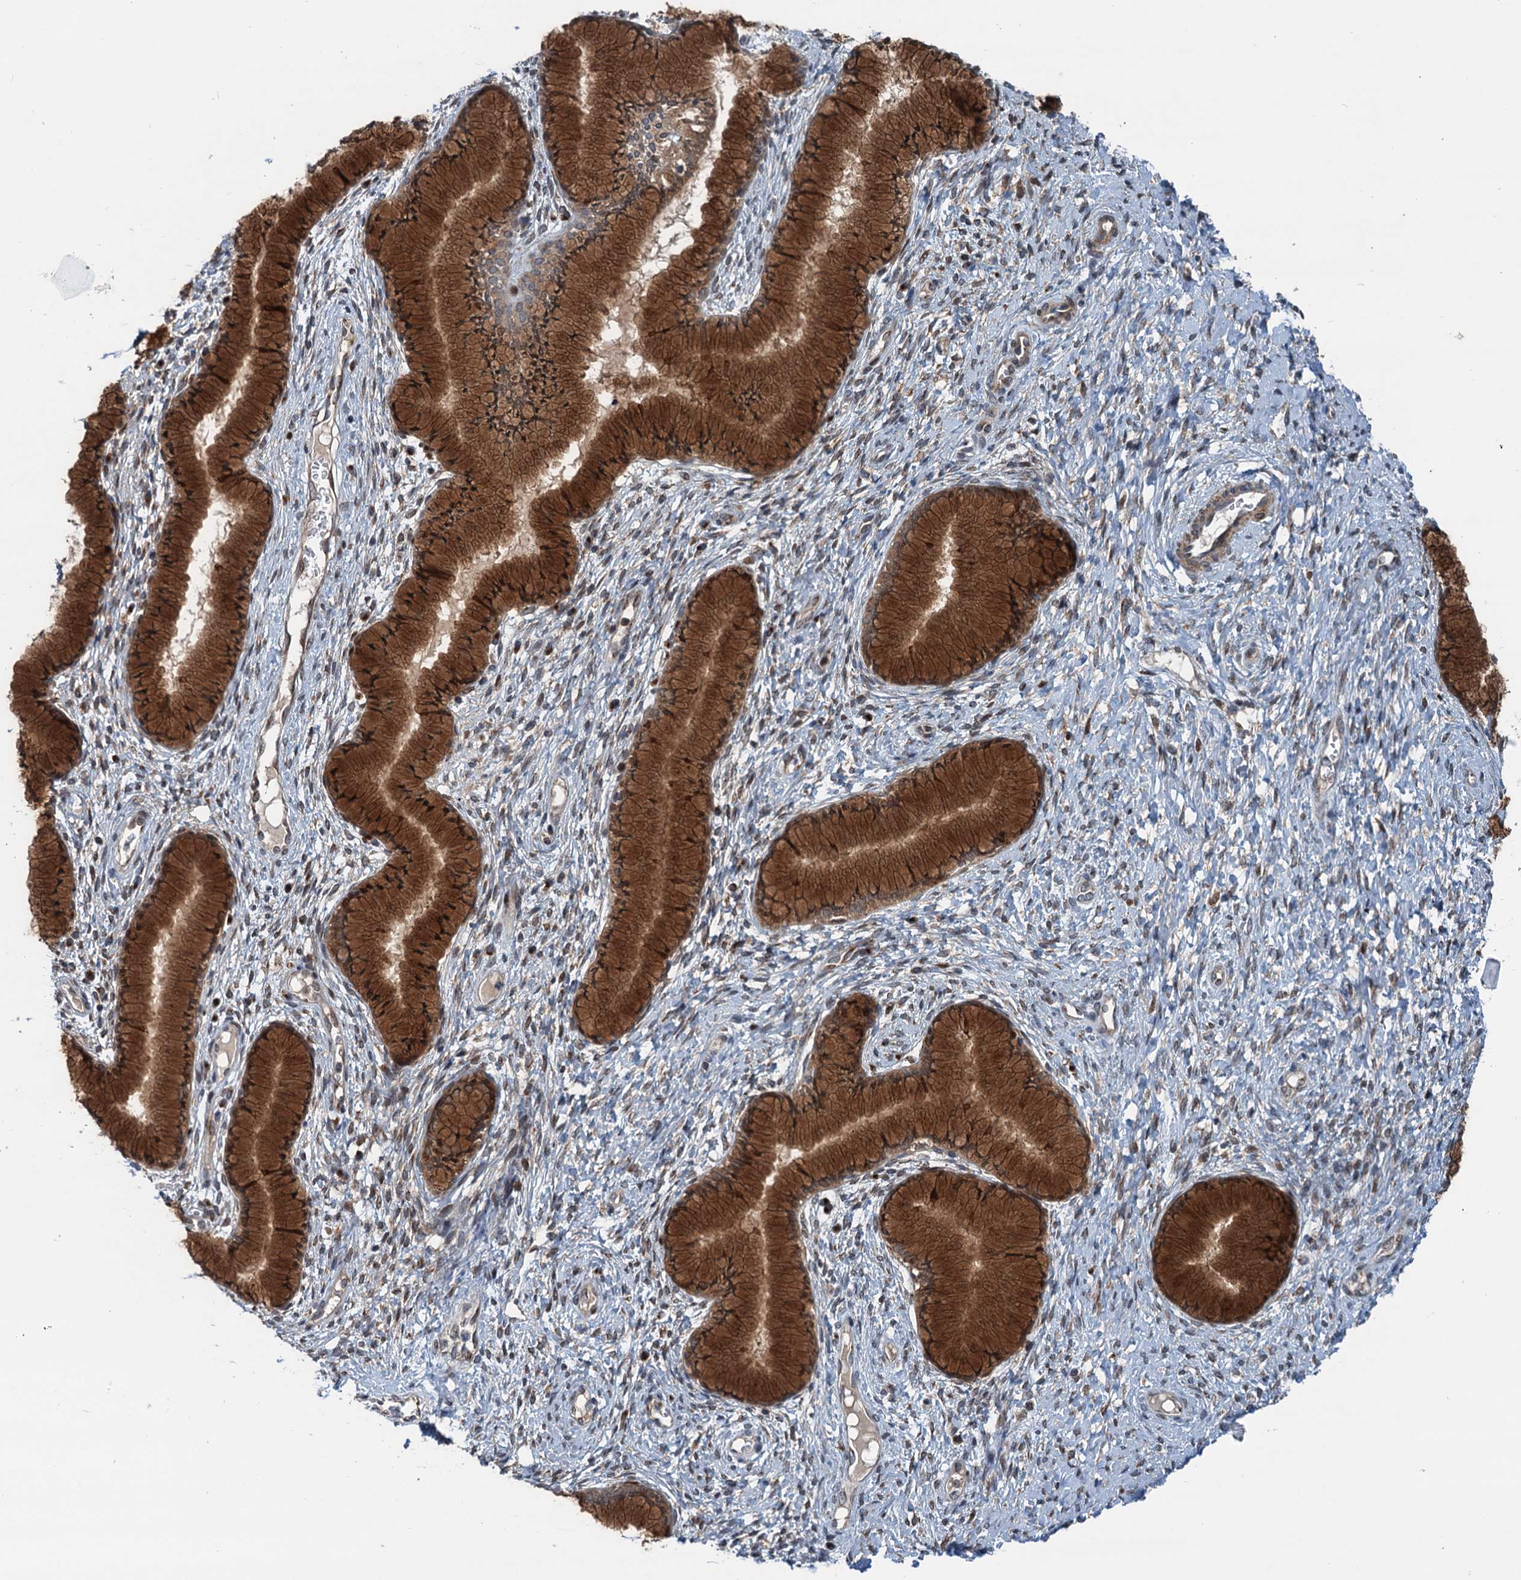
{"staining": {"intensity": "strong", "quantity": ">75%", "location": "cytoplasmic/membranous"}, "tissue": "cervix", "cell_type": "Glandular cells", "image_type": "normal", "snomed": [{"axis": "morphology", "description": "Normal tissue, NOS"}, {"axis": "topography", "description": "Cervix"}], "caption": "A brown stain shows strong cytoplasmic/membranous expression of a protein in glandular cells of benign cervix.", "gene": "DYNC2I2", "patient": {"sex": "female", "age": 42}}